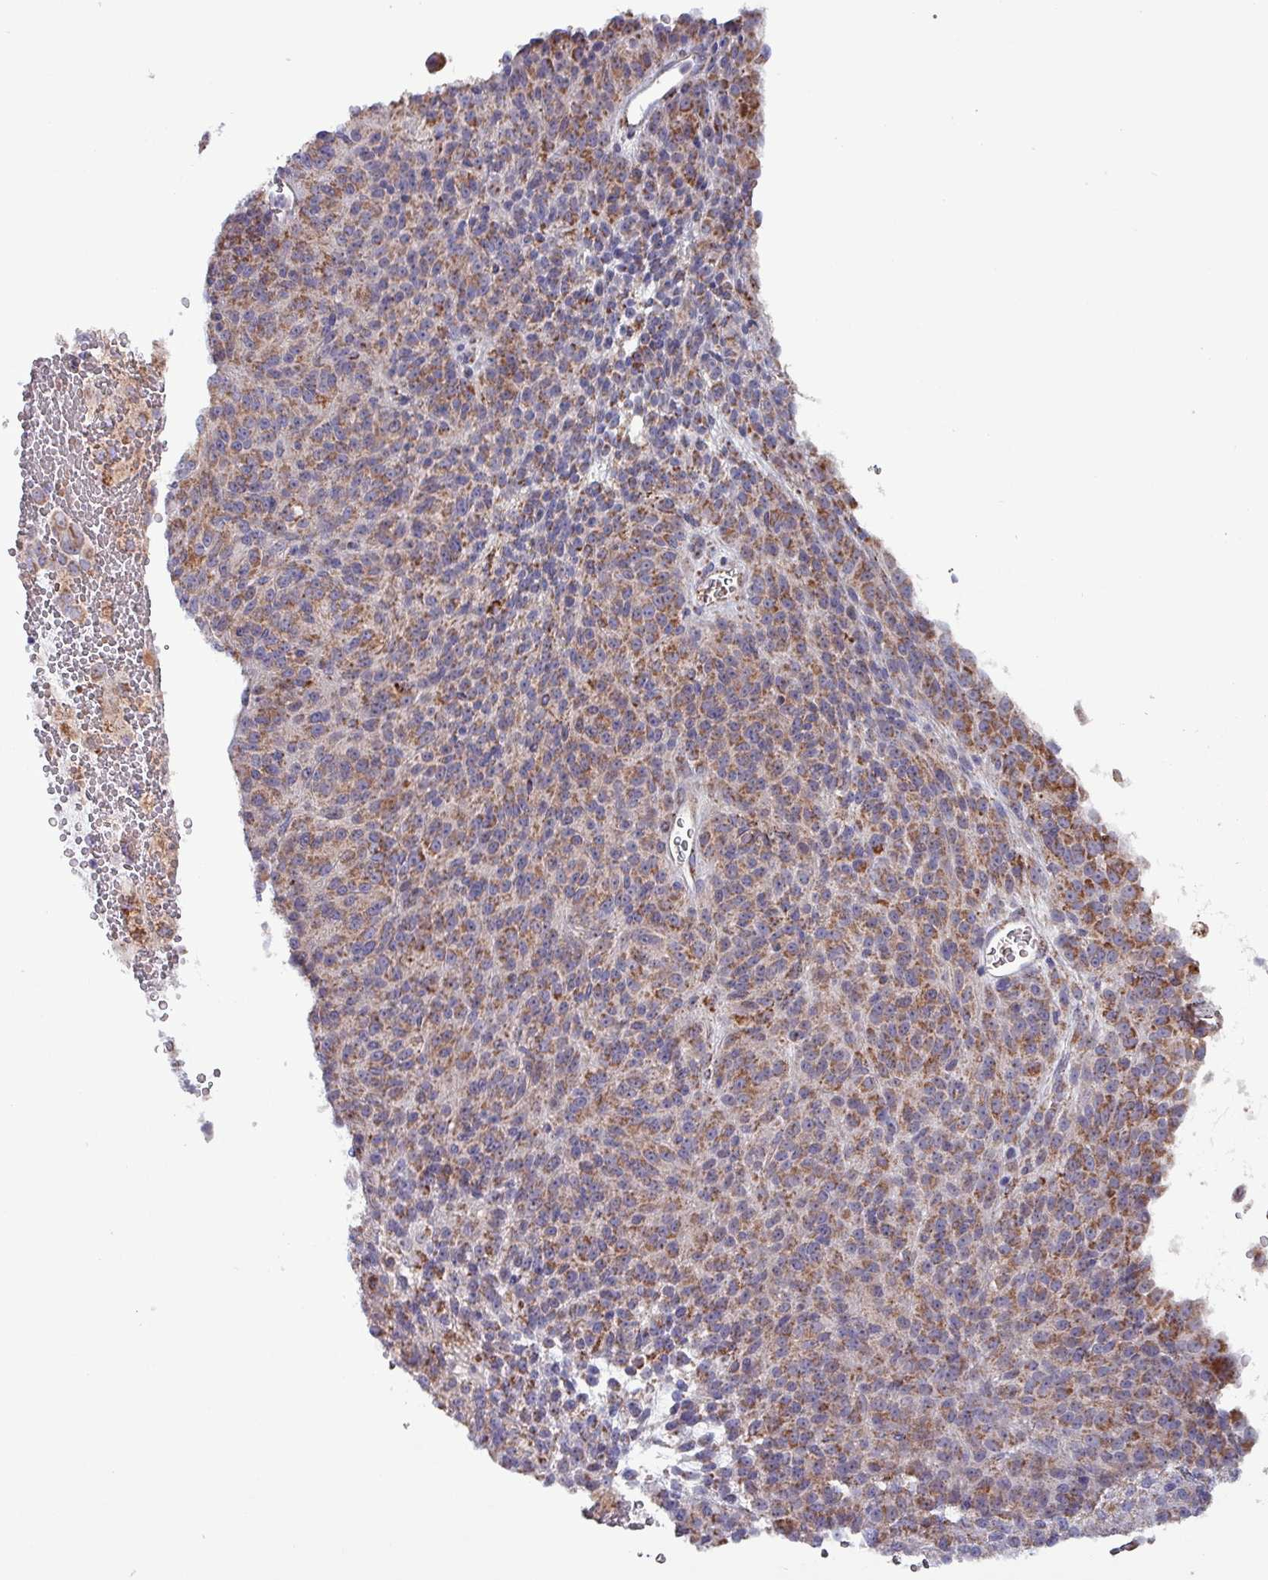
{"staining": {"intensity": "moderate", "quantity": ">75%", "location": "cytoplasmic/membranous"}, "tissue": "melanoma", "cell_type": "Tumor cells", "image_type": "cancer", "snomed": [{"axis": "morphology", "description": "Malignant melanoma, Metastatic site"}, {"axis": "topography", "description": "Brain"}], "caption": "Melanoma stained for a protein (brown) displays moderate cytoplasmic/membranous positive expression in about >75% of tumor cells.", "gene": "ZNF322", "patient": {"sex": "female", "age": 56}}